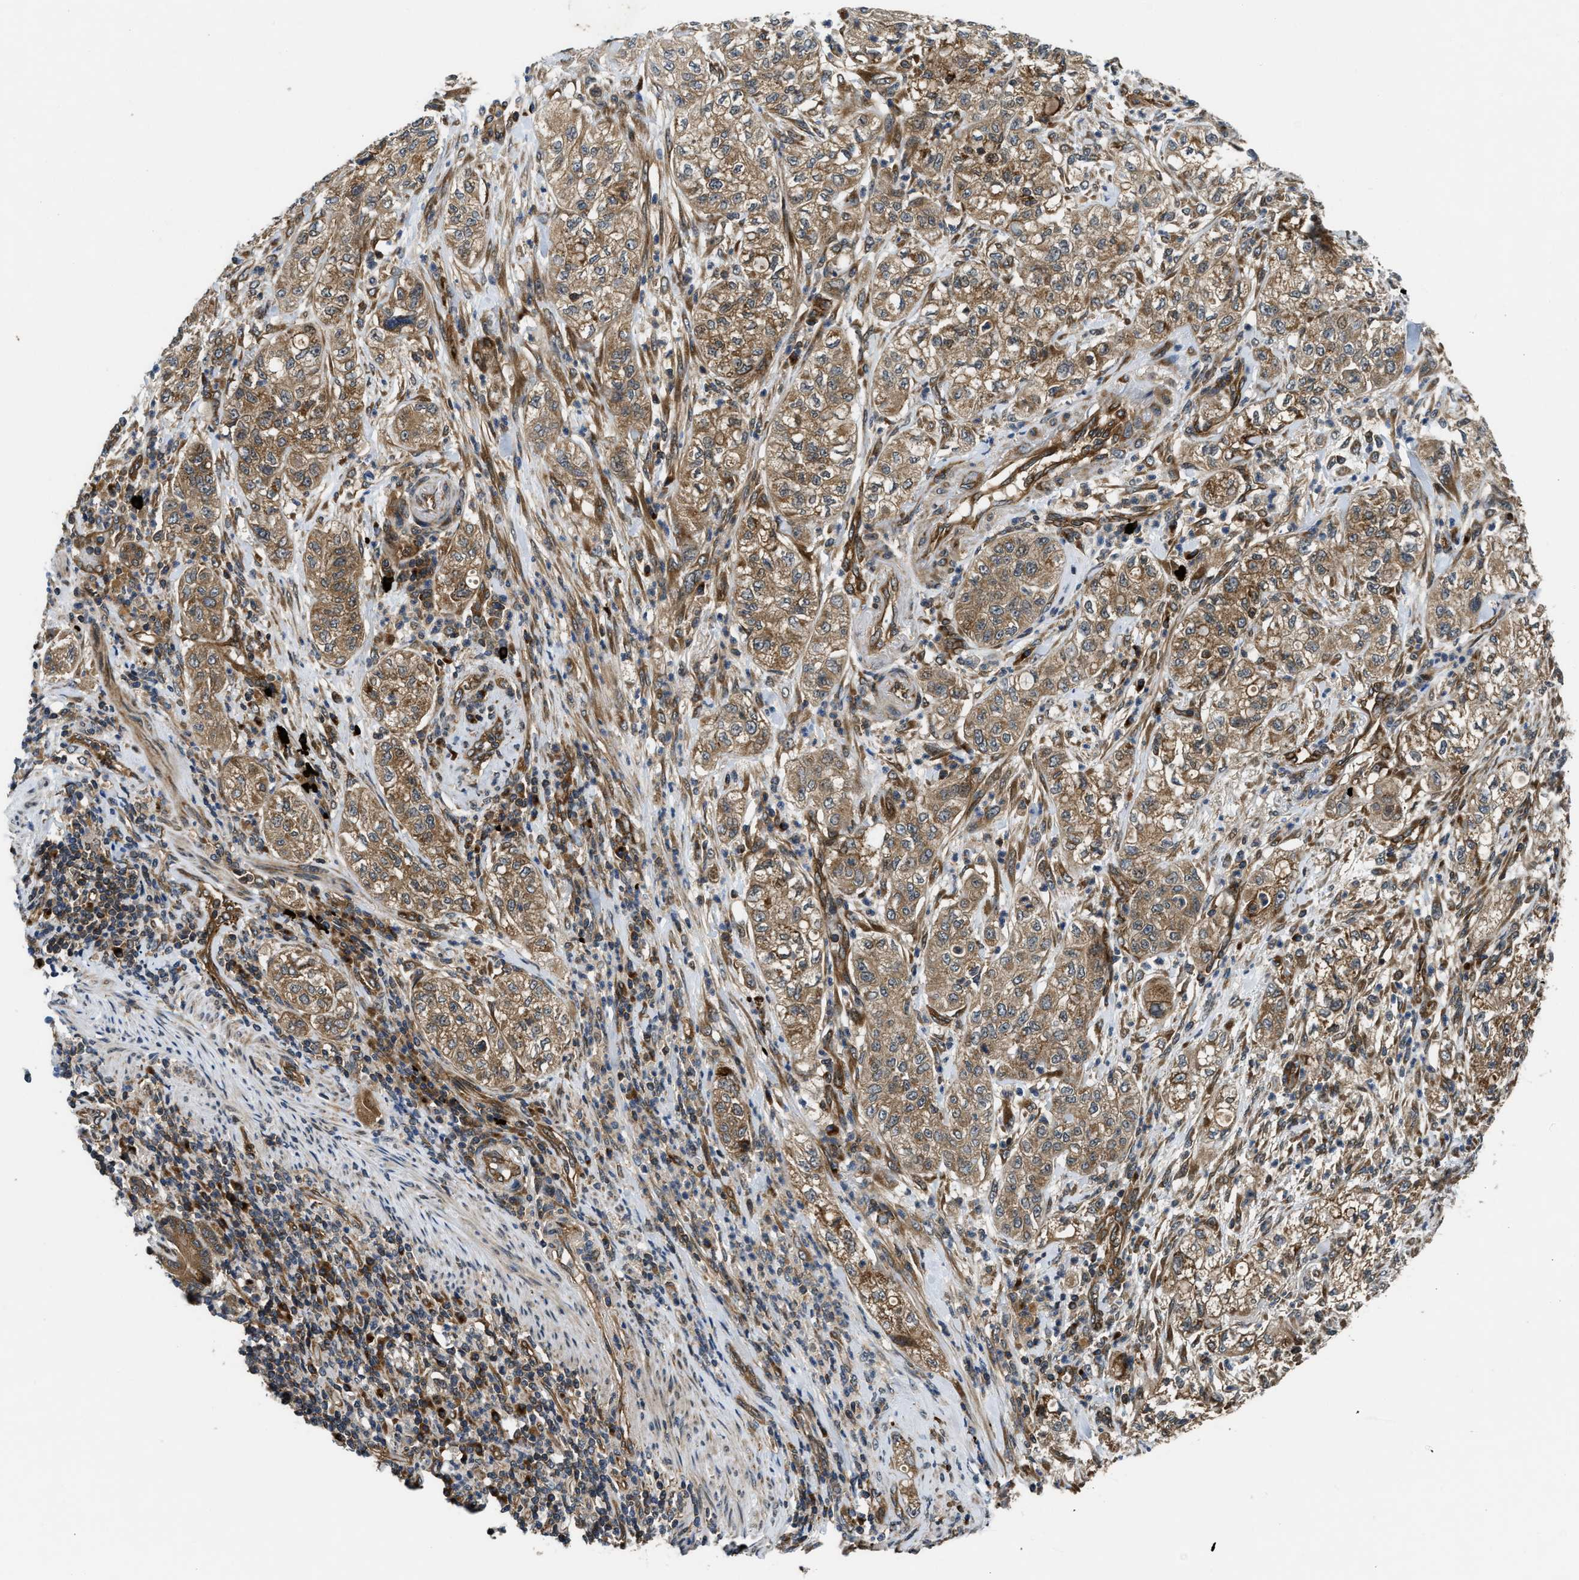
{"staining": {"intensity": "moderate", "quantity": ">75%", "location": "cytoplasmic/membranous"}, "tissue": "pancreatic cancer", "cell_type": "Tumor cells", "image_type": "cancer", "snomed": [{"axis": "morphology", "description": "Adenocarcinoma, NOS"}, {"axis": "topography", "description": "Pancreas"}], "caption": "Tumor cells demonstrate medium levels of moderate cytoplasmic/membranous positivity in about >75% of cells in pancreatic adenocarcinoma.", "gene": "PNPLA8", "patient": {"sex": "female", "age": 78}}